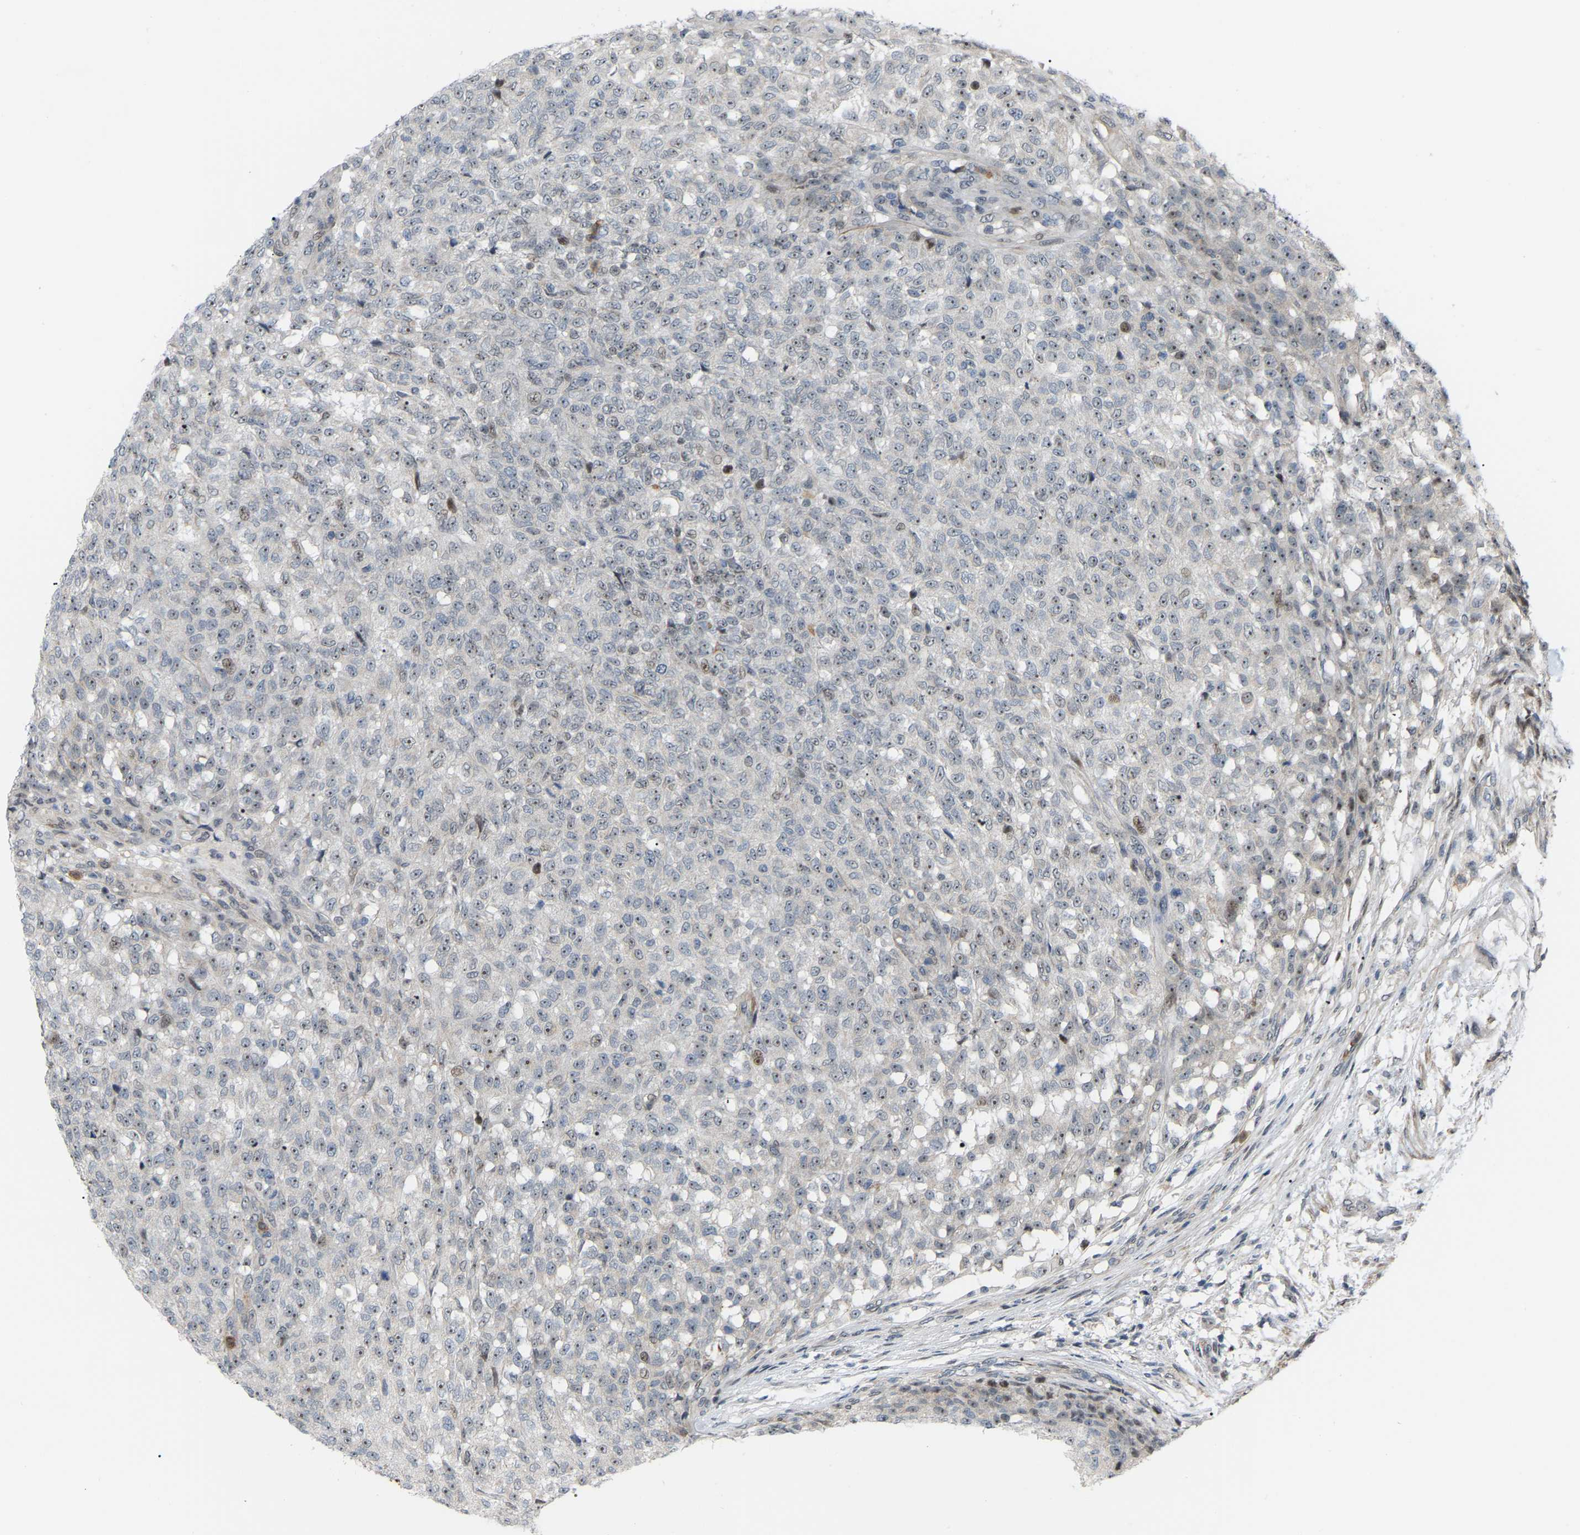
{"staining": {"intensity": "weak", "quantity": ">75%", "location": "nuclear"}, "tissue": "testis cancer", "cell_type": "Tumor cells", "image_type": "cancer", "snomed": [{"axis": "morphology", "description": "Seminoma, NOS"}, {"axis": "topography", "description": "Testis"}], "caption": "Tumor cells show weak nuclear expression in about >75% of cells in testis cancer.", "gene": "CROT", "patient": {"sex": "male", "age": 59}}